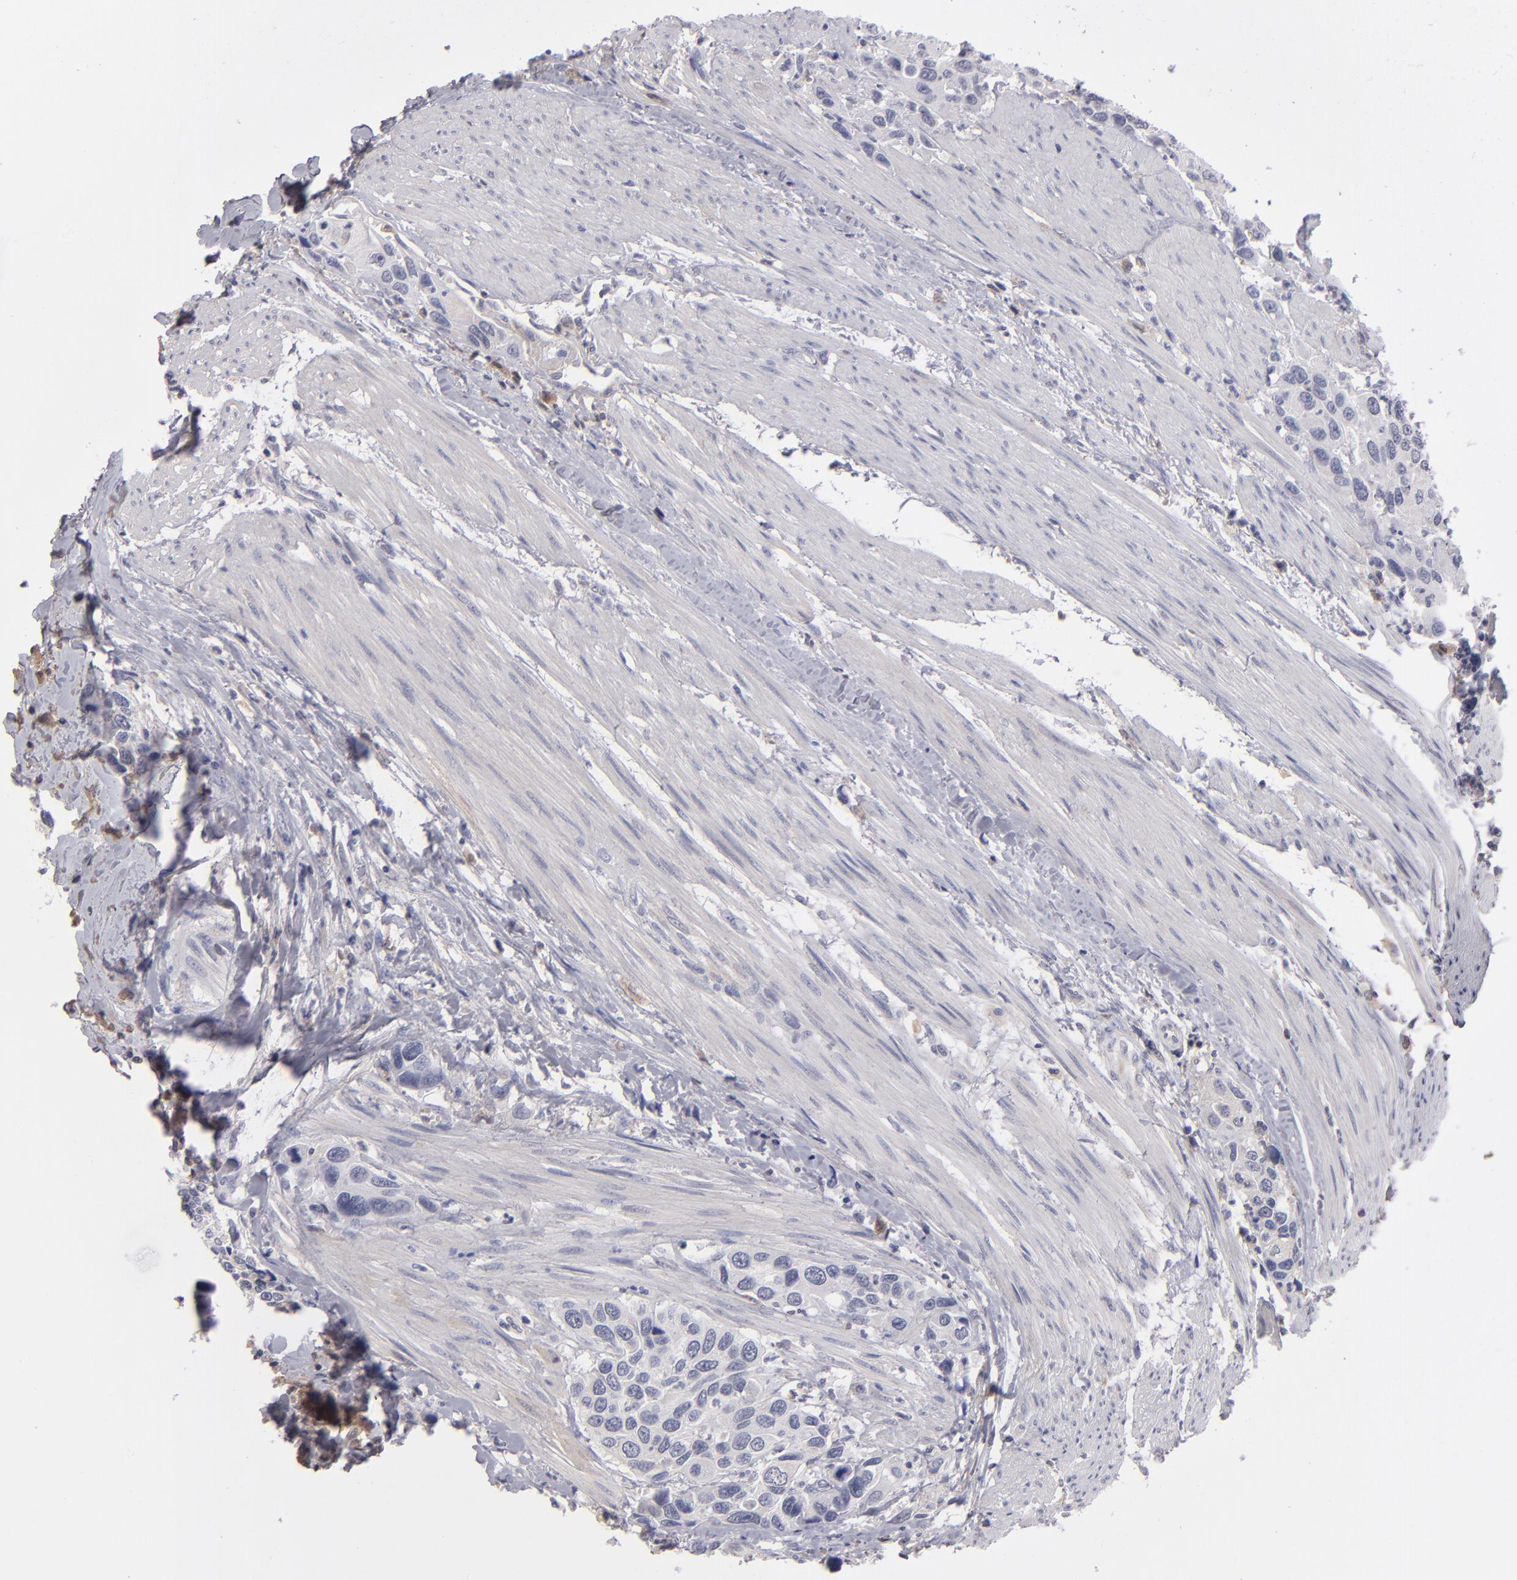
{"staining": {"intensity": "weak", "quantity": "25%-75%", "location": "cytoplasmic/membranous"}, "tissue": "urothelial cancer", "cell_type": "Tumor cells", "image_type": "cancer", "snomed": [{"axis": "morphology", "description": "Urothelial carcinoma, High grade"}, {"axis": "topography", "description": "Urinary bladder"}], "caption": "Protein analysis of high-grade urothelial carcinoma tissue reveals weak cytoplasmic/membranous expression in about 25%-75% of tumor cells.", "gene": "ITIH4", "patient": {"sex": "male", "age": 66}}